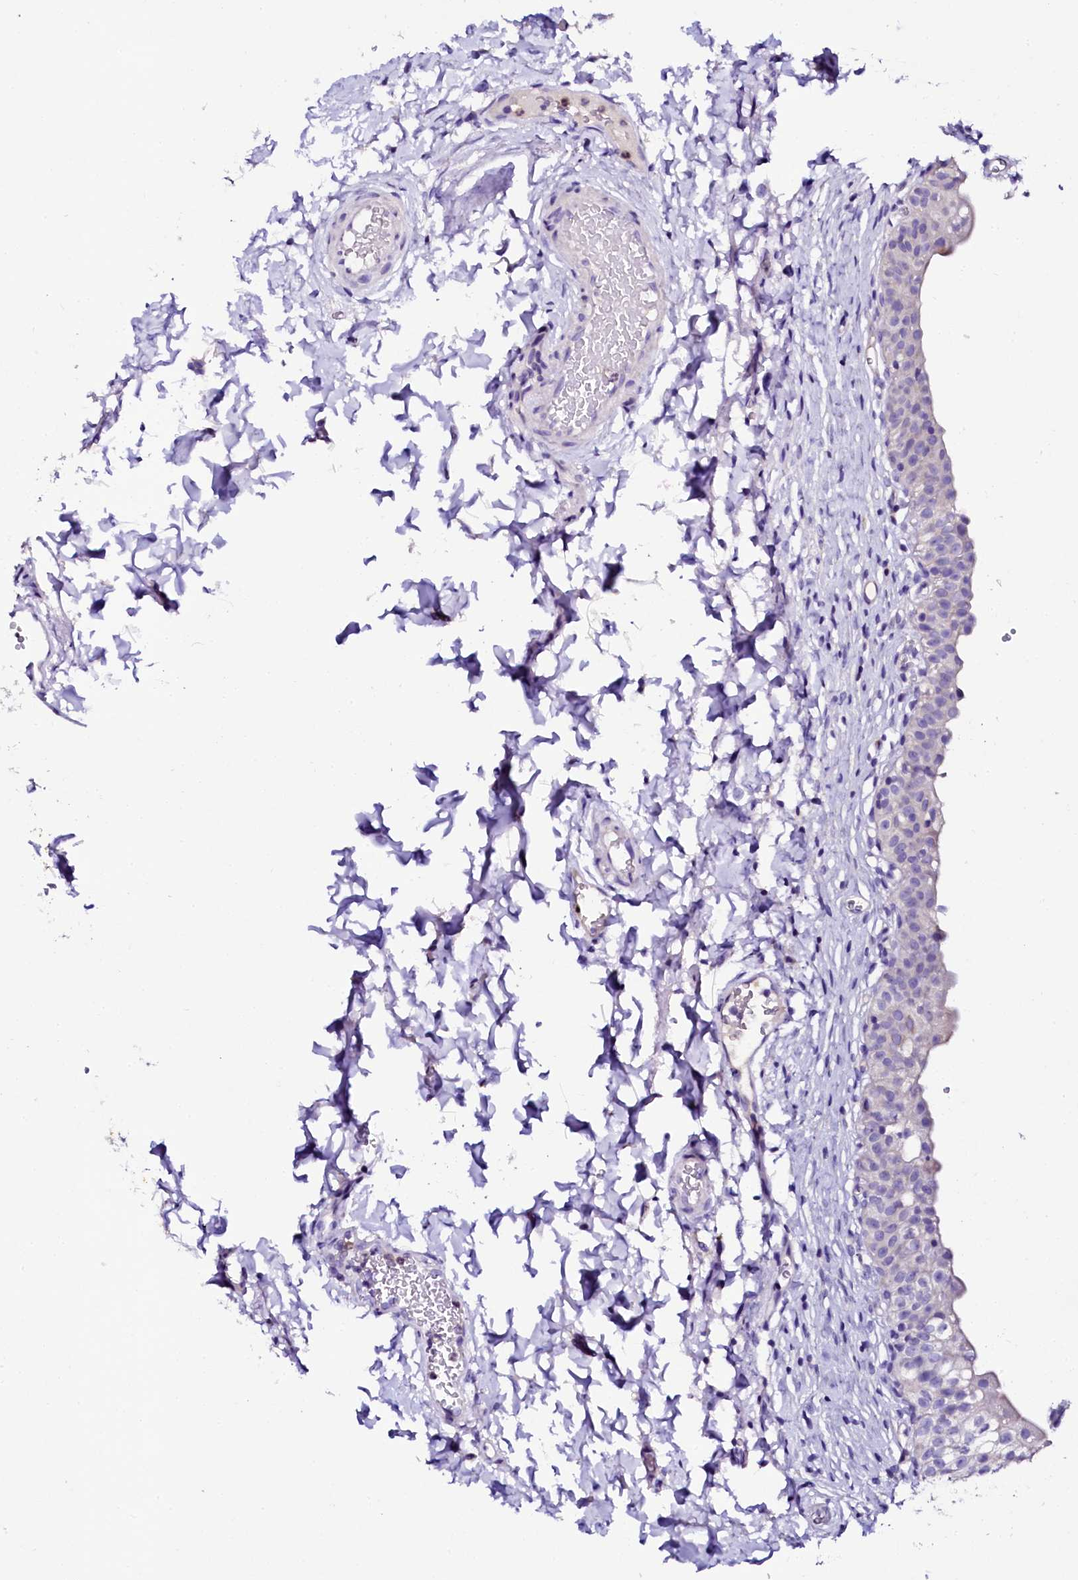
{"staining": {"intensity": "negative", "quantity": "none", "location": "none"}, "tissue": "urinary bladder", "cell_type": "Urothelial cells", "image_type": "normal", "snomed": [{"axis": "morphology", "description": "Normal tissue, NOS"}, {"axis": "topography", "description": "Urinary bladder"}], "caption": "Urothelial cells show no significant protein staining in normal urinary bladder.", "gene": "NAA16", "patient": {"sex": "male", "age": 55}}